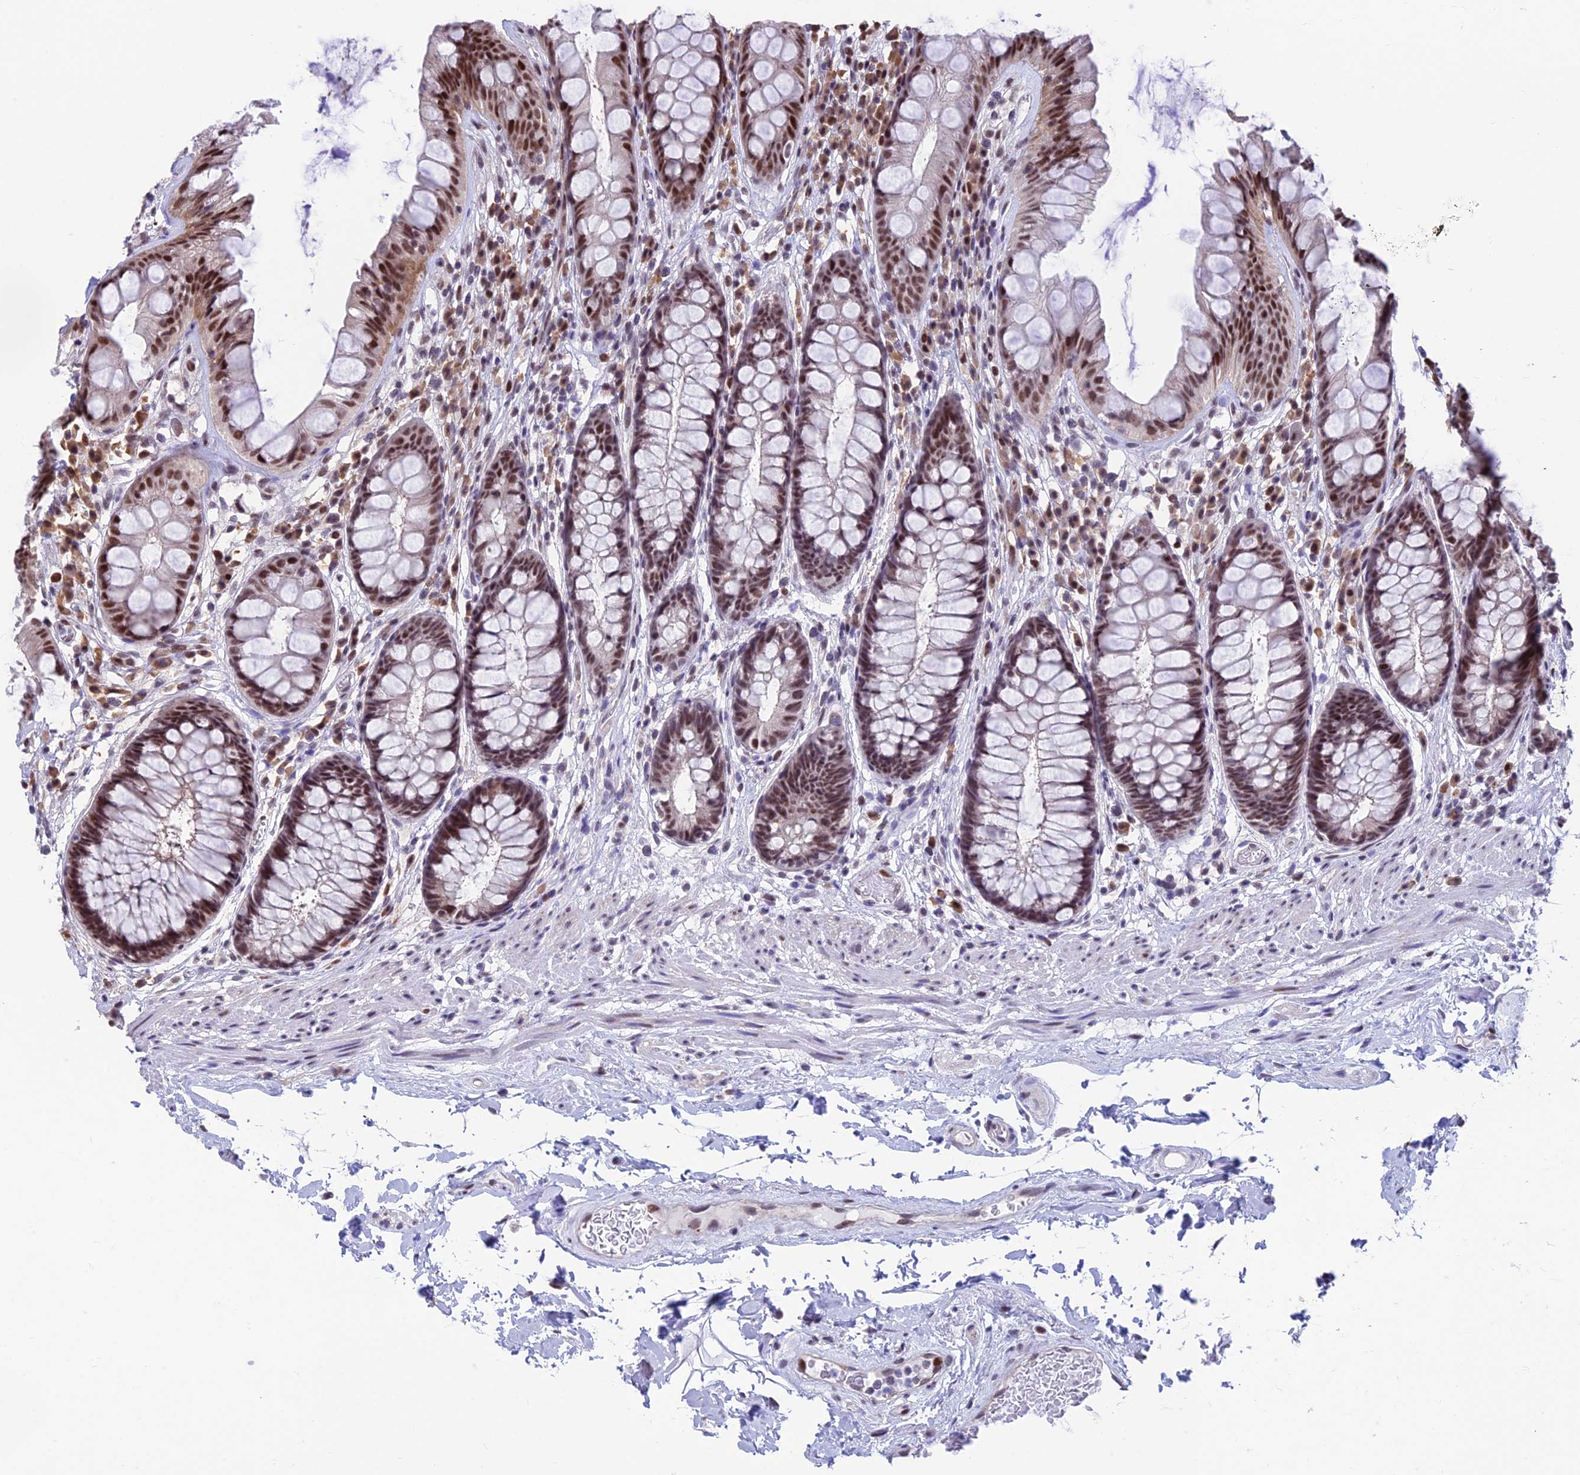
{"staining": {"intensity": "moderate", "quantity": "25%-75%", "location": "nuclear"}, "tissue": "rectum", "cell_type": "Glandular cells", "image_type": "normal", "snomed": [{"axis": "morphology", "description": "Normal tissue, NOS"}, {"axis": "topography", "description": "Rectum"}], "caption": "Moderate nuclear protein staining is appreciated in approximately 25%-75% of glandular cells in rectum. The staining was performed using DAB (3,3'-diaminobenzidine) to visualize the protein expression in brown, while the nuclei were stained in blue with hematoxylin (Magnification: 20x).", "gene": "KIAA1191", "patient": {"sex": "male", "age": 74}}